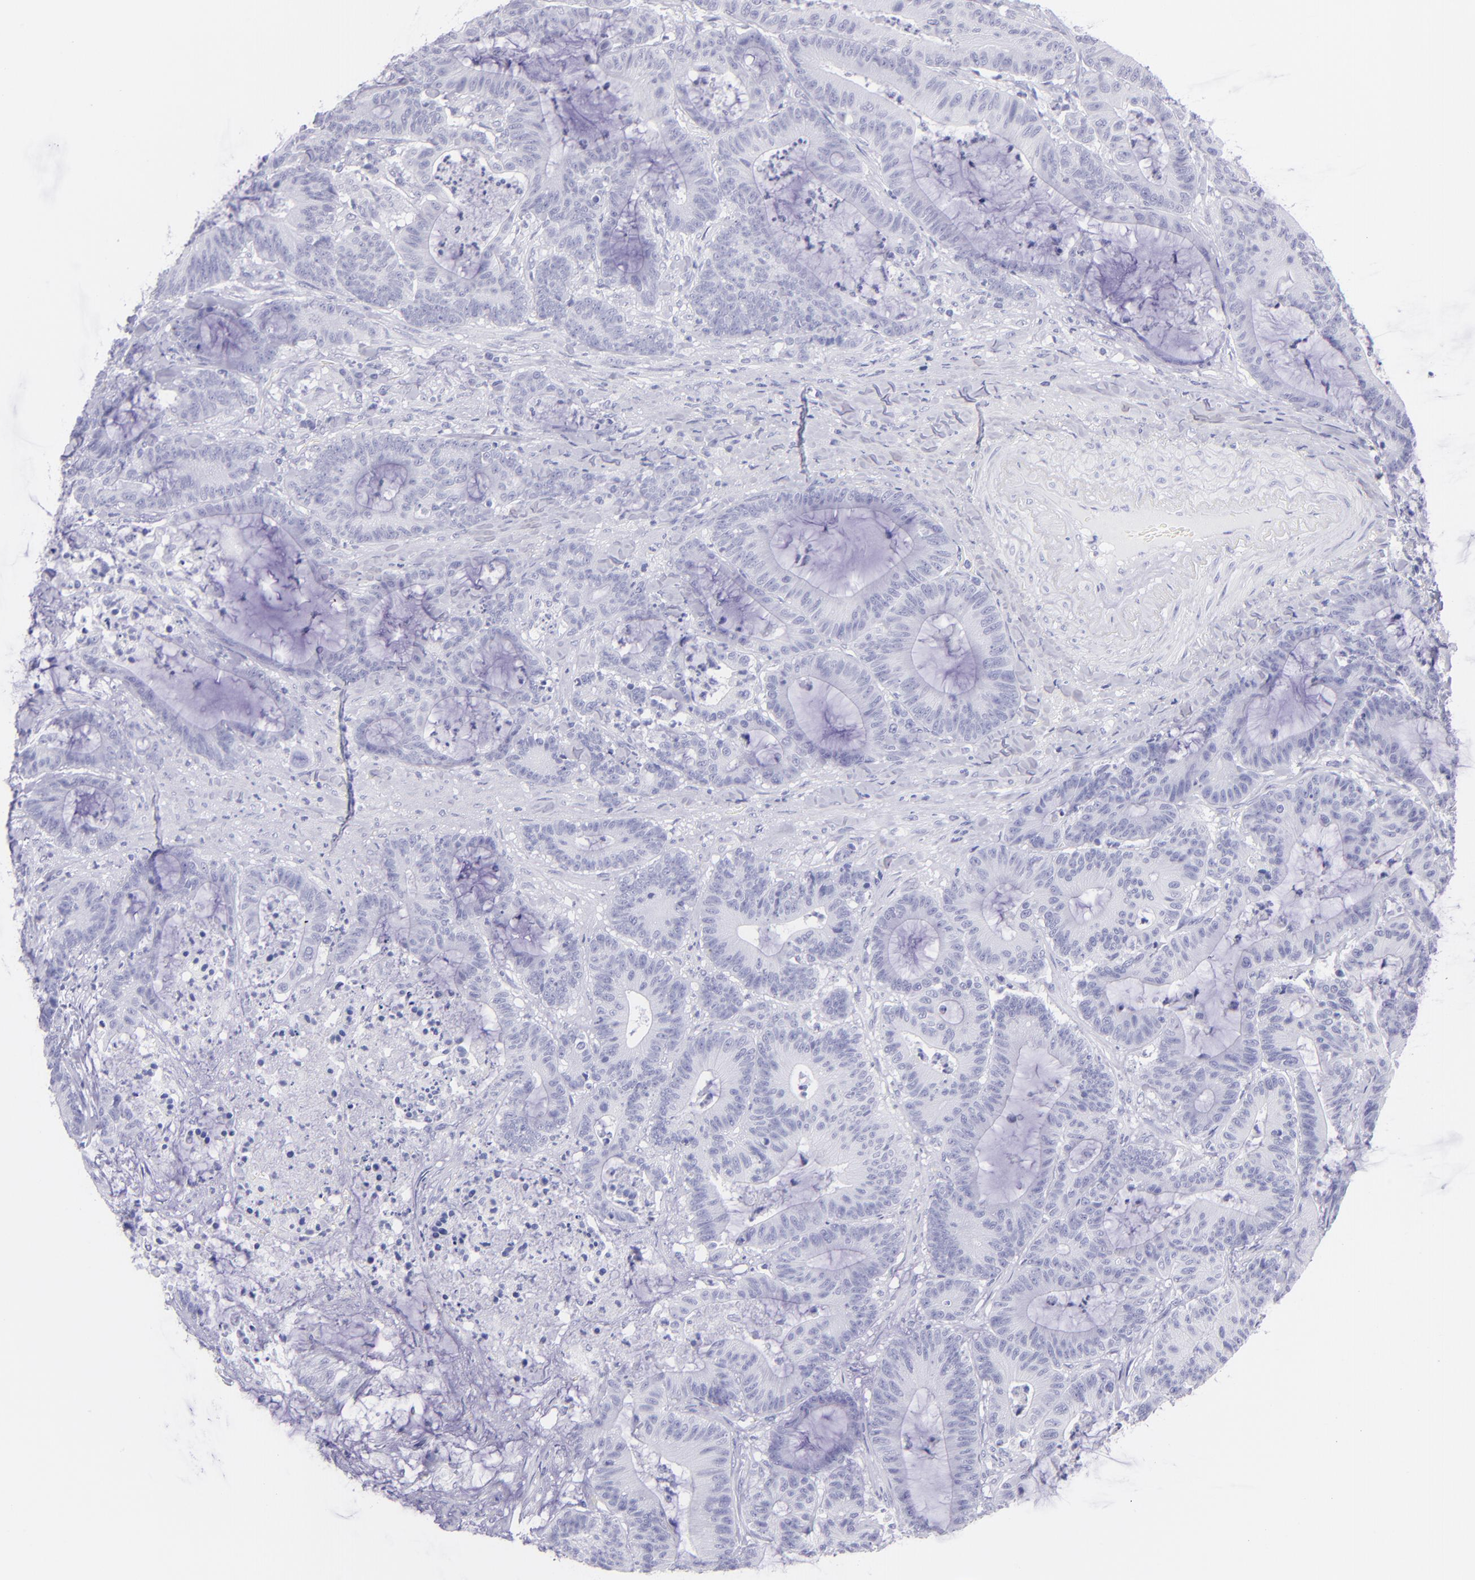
{"staining": {"intensity": "negative", "quantity": "none", "location": "none"}, "tissue": "colorectal cancer", "cell_type": "Tumor cells", "image_type": "cancer", "snomed": [{"axis": "morphology", "description": "Adenocarcinoma, NOS"}, {"axis": "topography", "description": "Colon"}], "caption": "The micrograph demonstrates no significant staining in tumor cells of colorectal cancer (adenocarcinoma).", "gene": "PIP", "patient": {"sex": "female", "age": 84}}